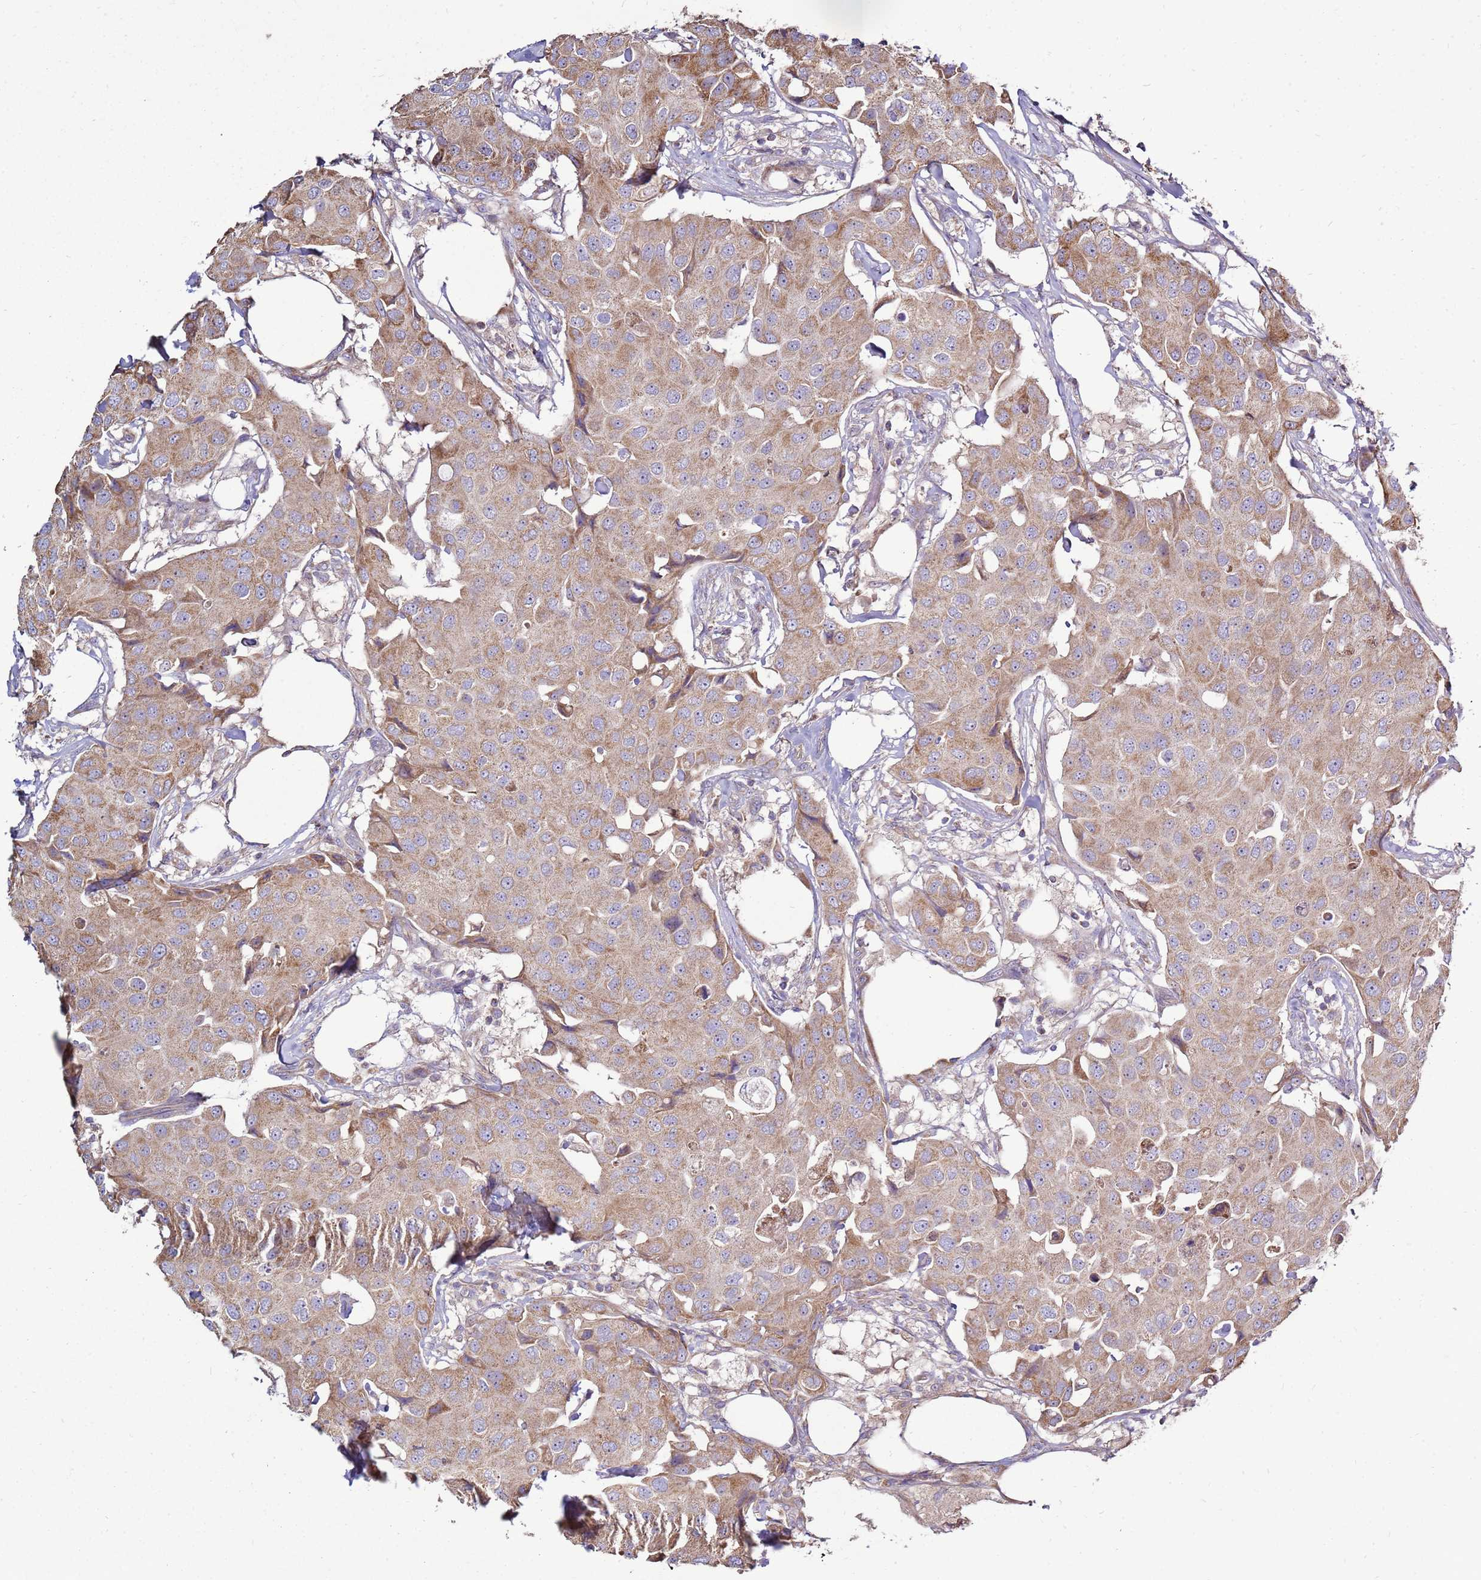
{"staining": {"intensity": "weak", "quantity": ">75%", "location": "cytoplasmic/membranous"}, "tissue": "breast cancer", "cell_type": "Tumor cells", "image_type": "cancer", "snomed": [{"axis": "morphology", "description": "Duct carcinoma"}, {"axis": "topography", "description": "Breast"}], "caption": "This is an image of immunohistochemistry staining of breast cancer (intraductal carcinoma), which shows weak staining in the cytoplasmic/membranous of tumor cells.", "gene": "TRAPPC4", "patient": {"sex": "female", "age": 80}}